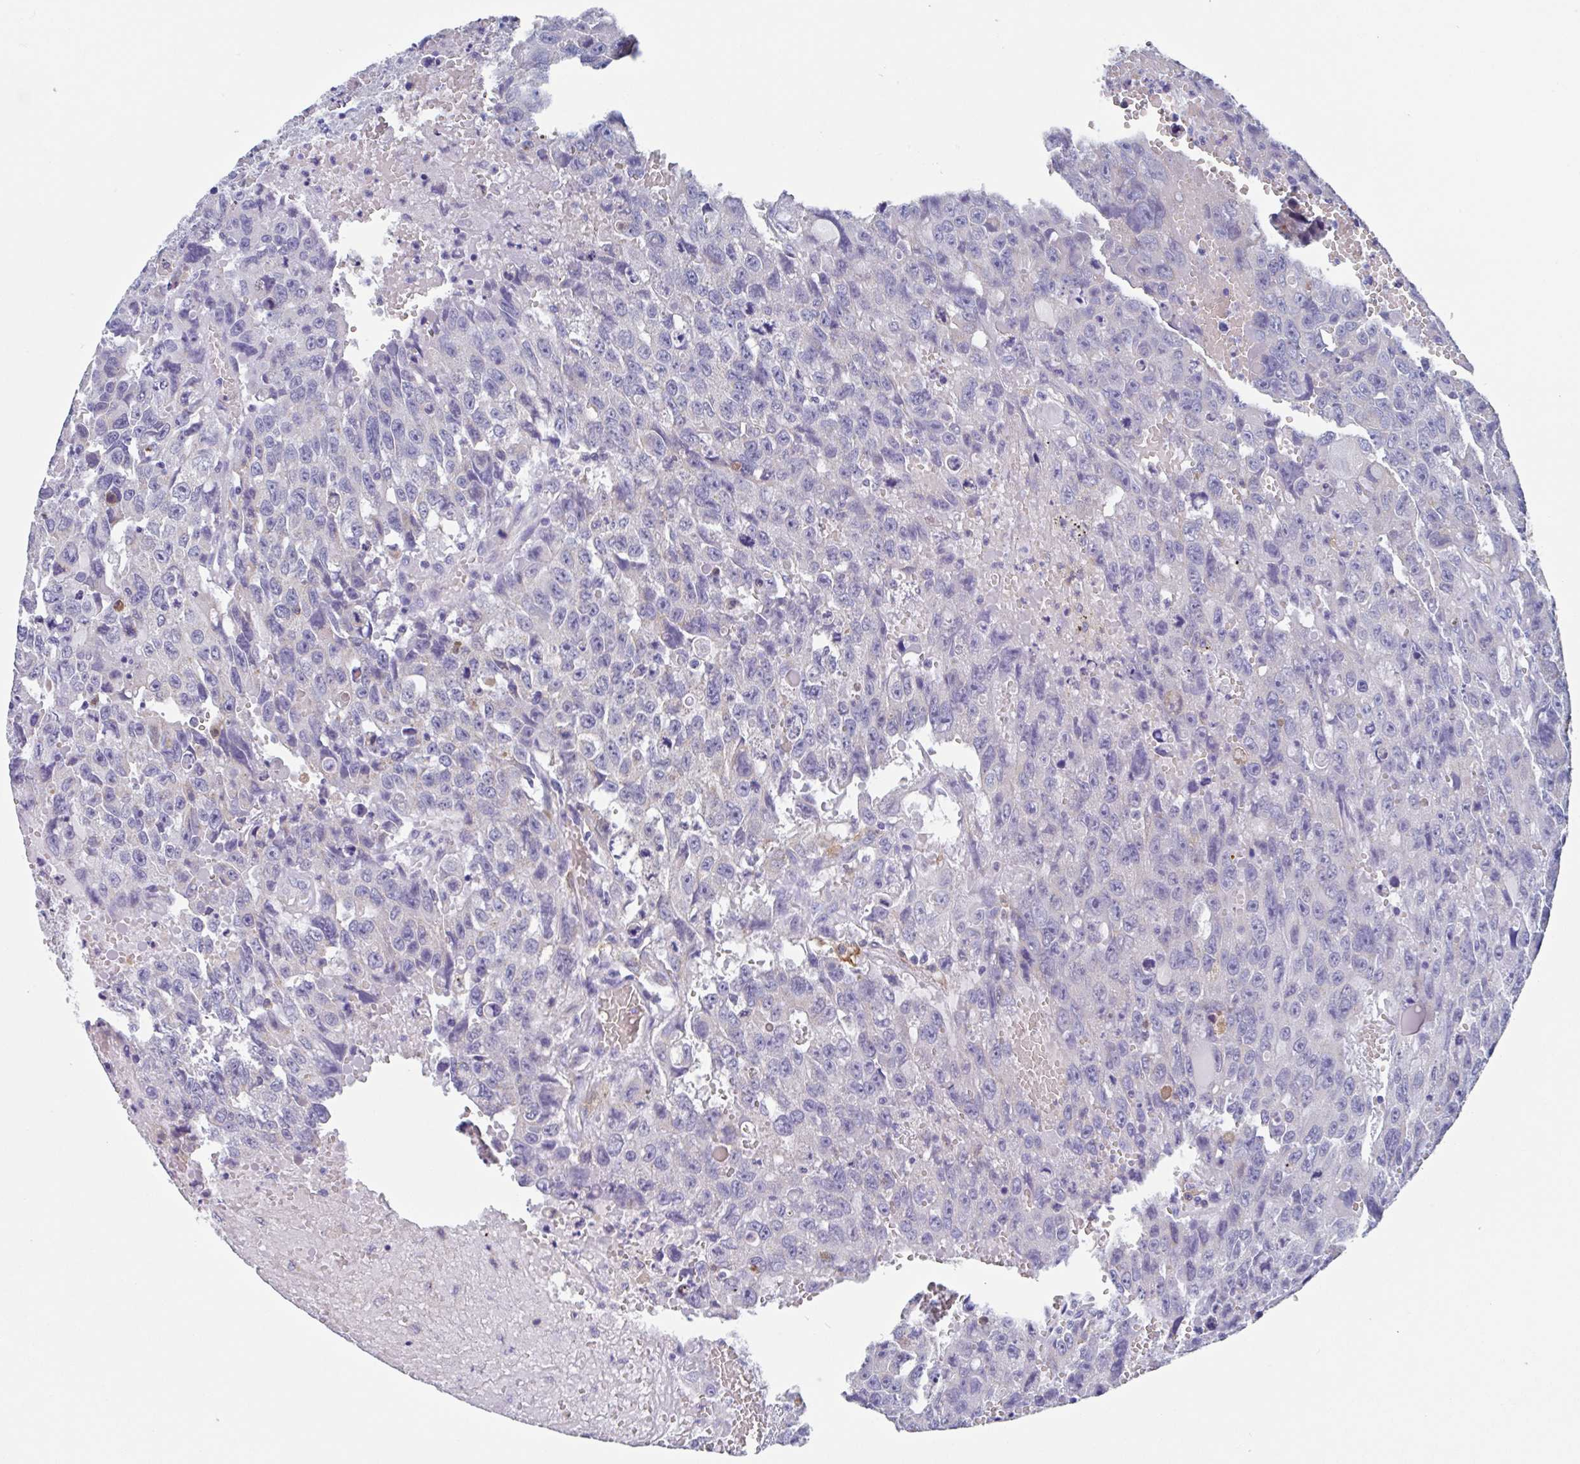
{"staining": {"intensity": "negative", "quantity": "none", "location": "none"}, "tissue": "testis cancer", "cell_type": "Tumor cells", "image_type": "cancer", "snomed": [{"axis": "morphology", "description": "Seminoma, NOS"}, {"axis": "topography", "description": "Testis"}], "caption": "Immunohistochemistry micrograph of testis seminoma stained for a protein (brown), which exhibits no expression in tumor cells.", "gene": "FCGR3A", "patient": {"sex": "male", "age": 26}}